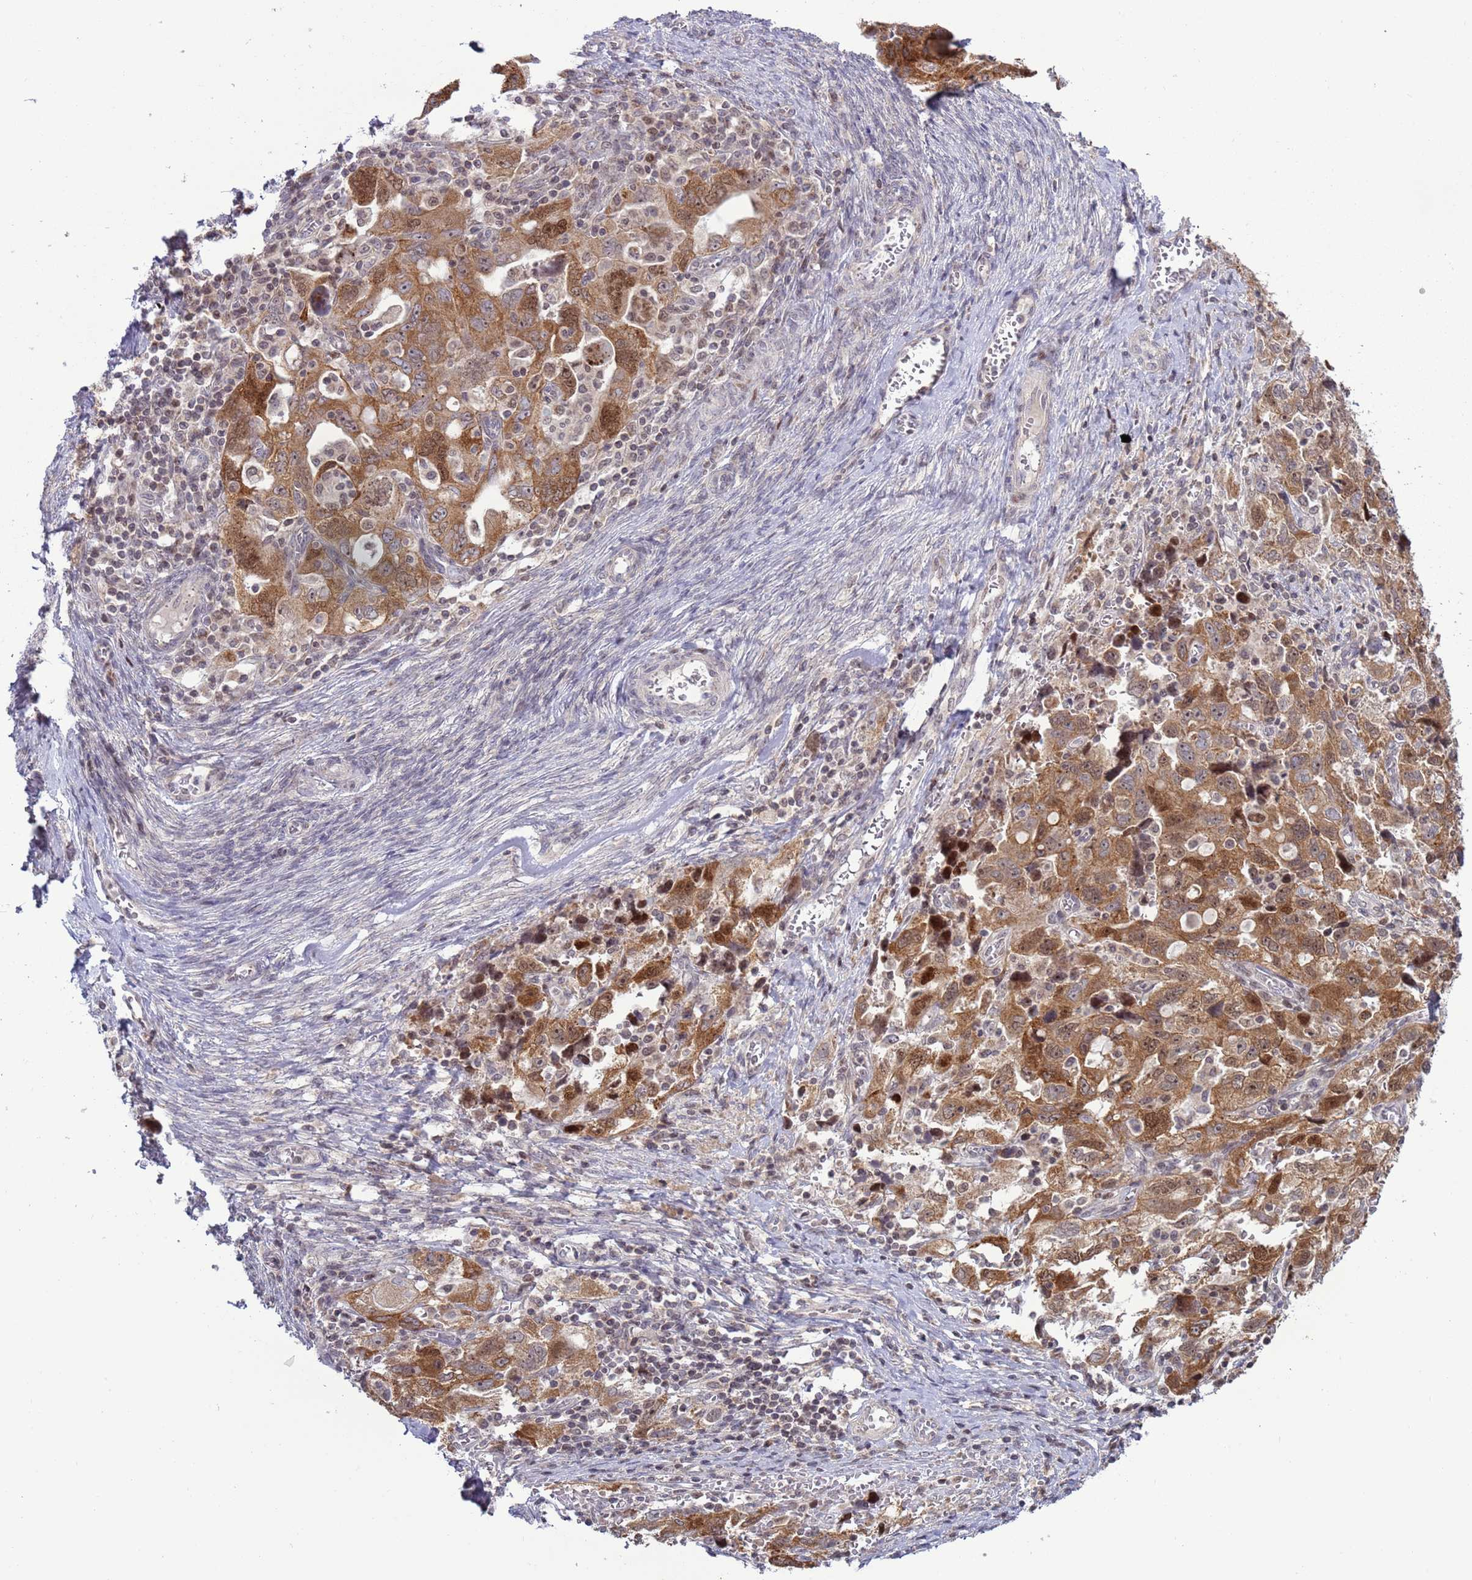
{"staining": {"intensity": "moderate", "quantity": ">75%", "location": "cytoplasmic/membranous,nuclear"}, "tissue": "ovarian cancer", "cell_type": "Tumor cells", "image_type": "cancer", "snomed": [{"axis": "morphology", "description": "Carcinoma, NOS"}, {"axis": "morphology", "description": "Cystadenocarcinoma, serous, NOS"}, {"axis": "topography", "description": "Ovary"}], "caption": "This photomicrograph demonstrates immunohistochemistry (IHC) staining of carcinoma (ovarian), with medium moderate cytoplasmic/membranous and nuclear staining in approximately >75% of tumor cells.", "gene": "RCOR2", "patient": {"sex": "female", "age": 69}}